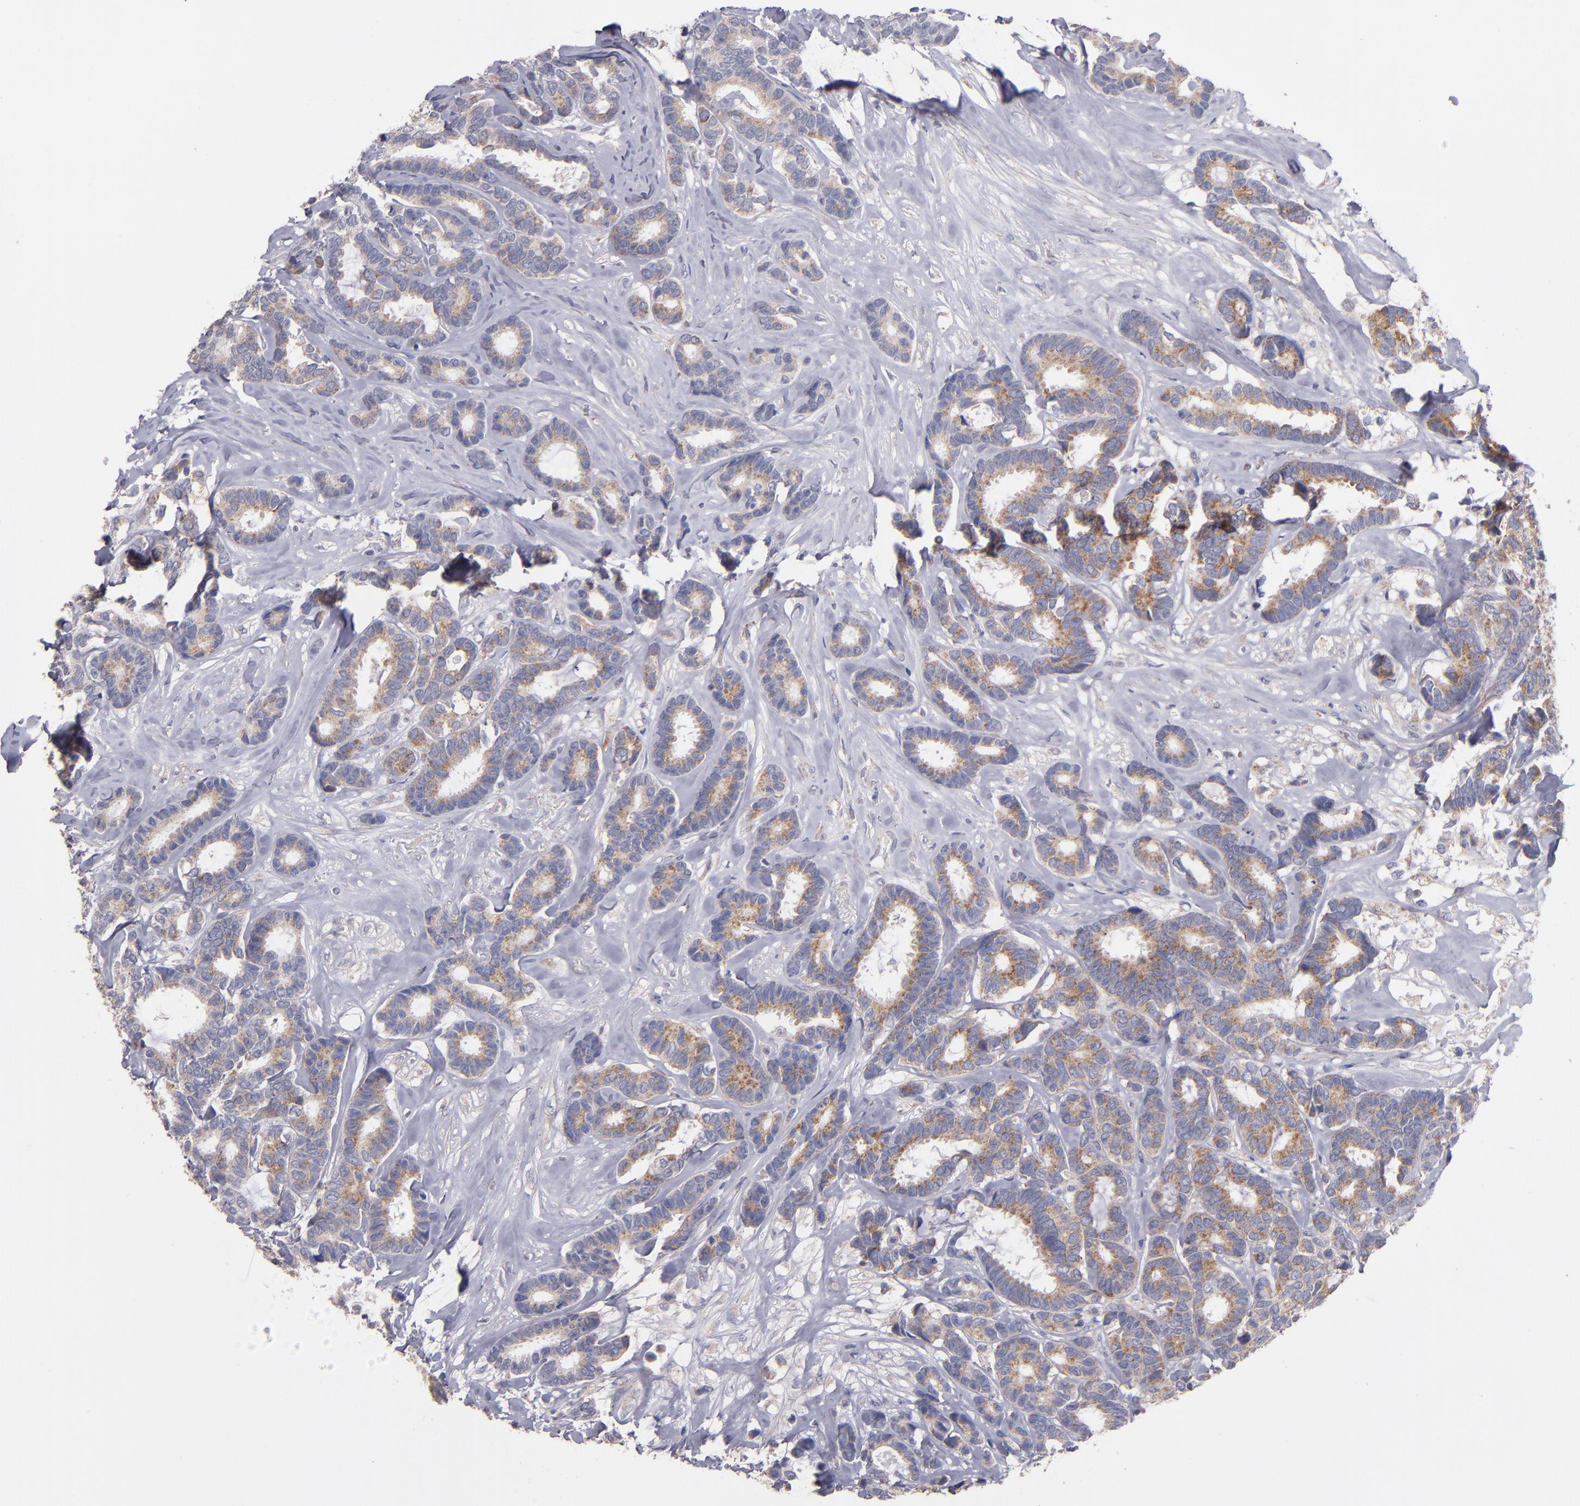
{"staining": {"intensity": "weak", "quantity": ">75%", "location": "cytoplasmic/membranous"}, "tissue": "breast cancer", "cell_type": "Tumor cells", "image_type": "cancer", "snomed": [{"axis": "morphology", "description": "Duct carcinoma"}, {"axis": "topography", "description": "Breast"}], "caption": "Weak cytoplasmic/membranous protein positivity is appreciated in approximately >75% of tumor cells in breast cancer (infiltrating ductal carcinoma).", "gene": "CLTA", "patient": {"sex": "female", "age": 87}}